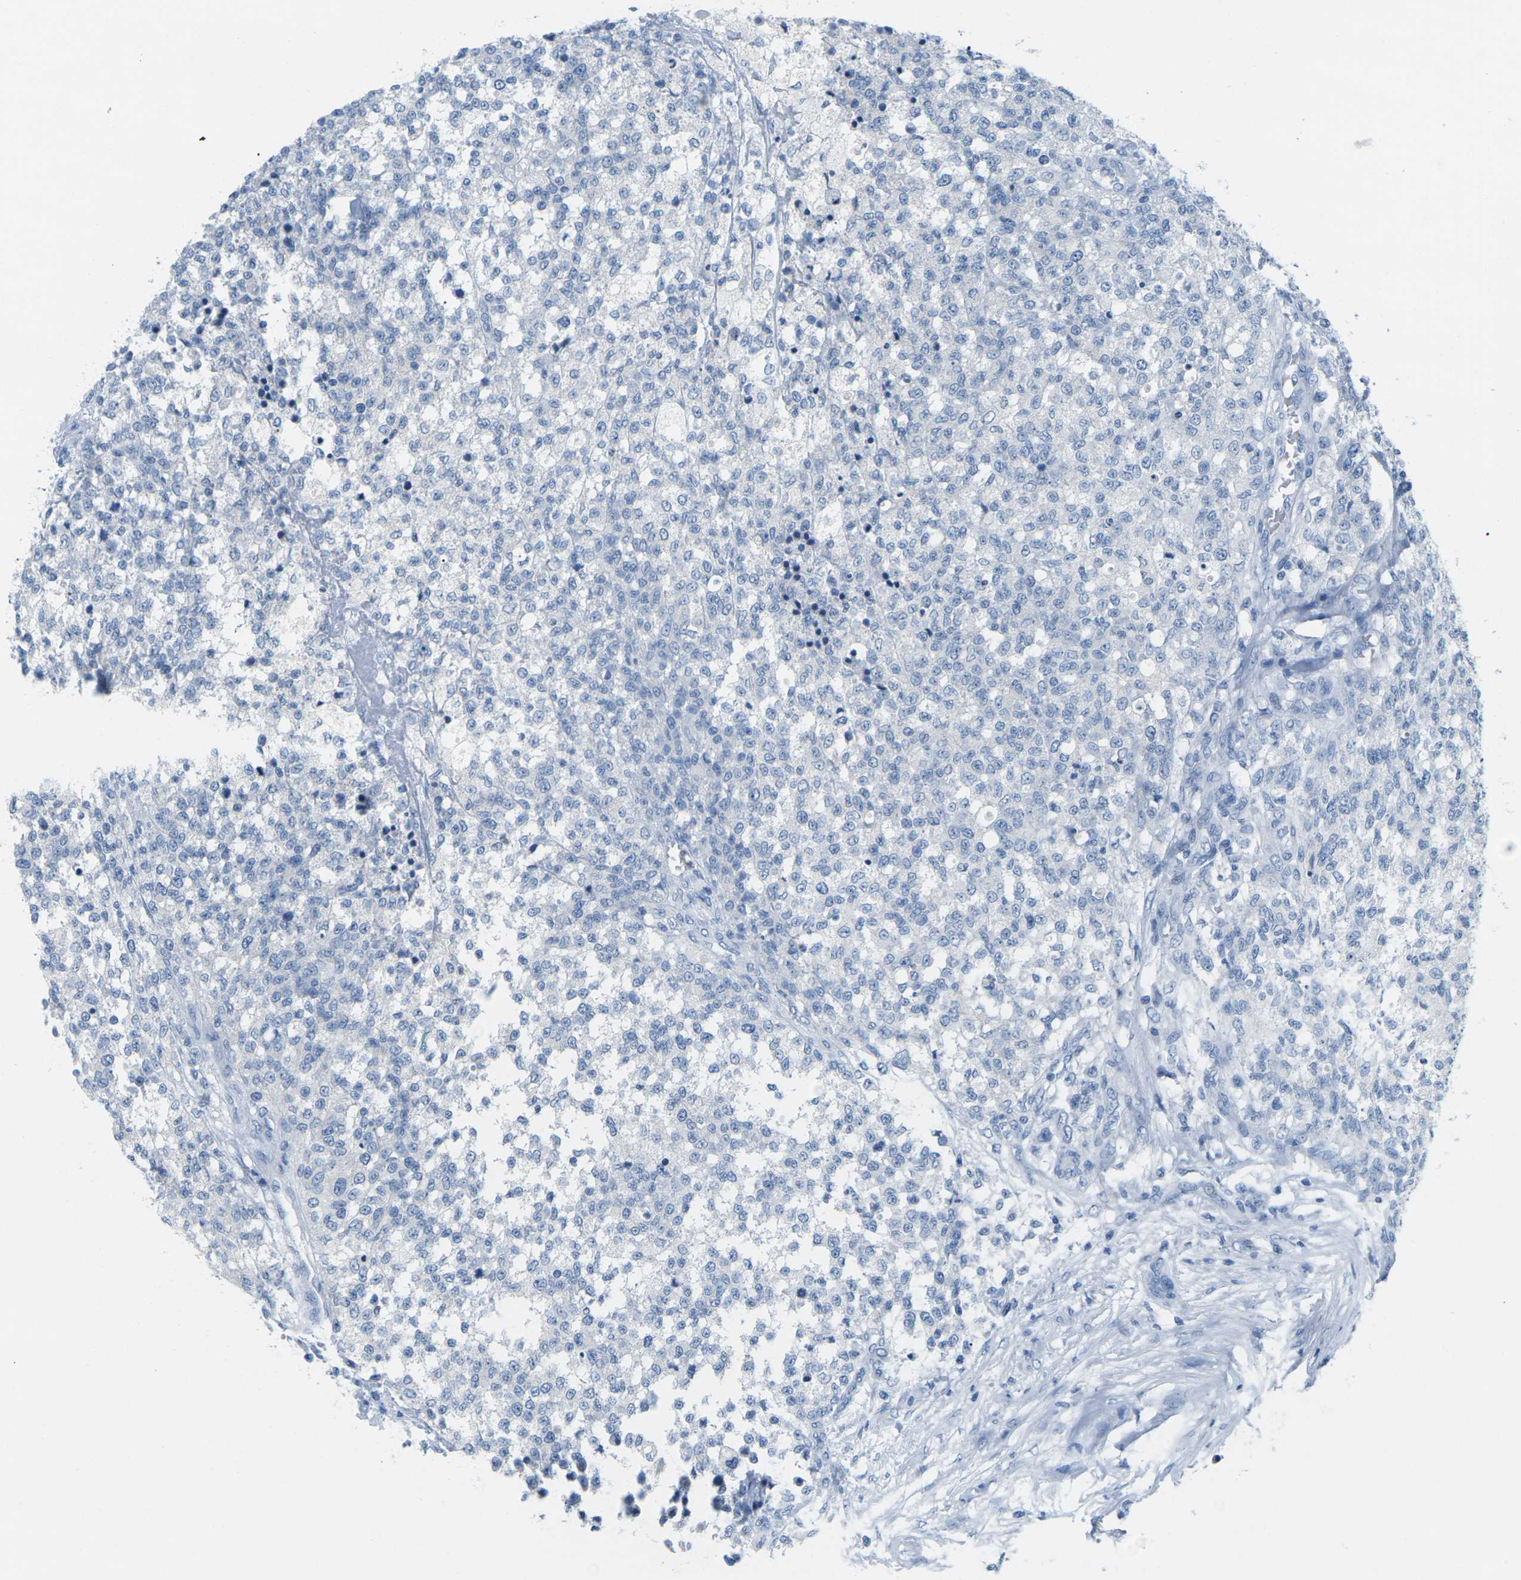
{"staining": {"intensity": "negative", "quantity": "none", "location": "none"}, "tissue": "testis cancer", "cell_type": "Tumor cells", "image_type": "cancer", "snomed": [{"axis": "morphology", "description": "Seminoma, NOS"}, {"axis": "topography", "description": "Testis"}], "caption": "IHC of testis cancer (seminoma) exhibits no positivity in tumor cells. The staining is performed using DAB (3,3'-diaminobenzidine) brown chromogen with nuclei counter-stained in using hematoxylin.", "gene": "SLC12A1", "patient": {"sex": "male", "age": 59}}